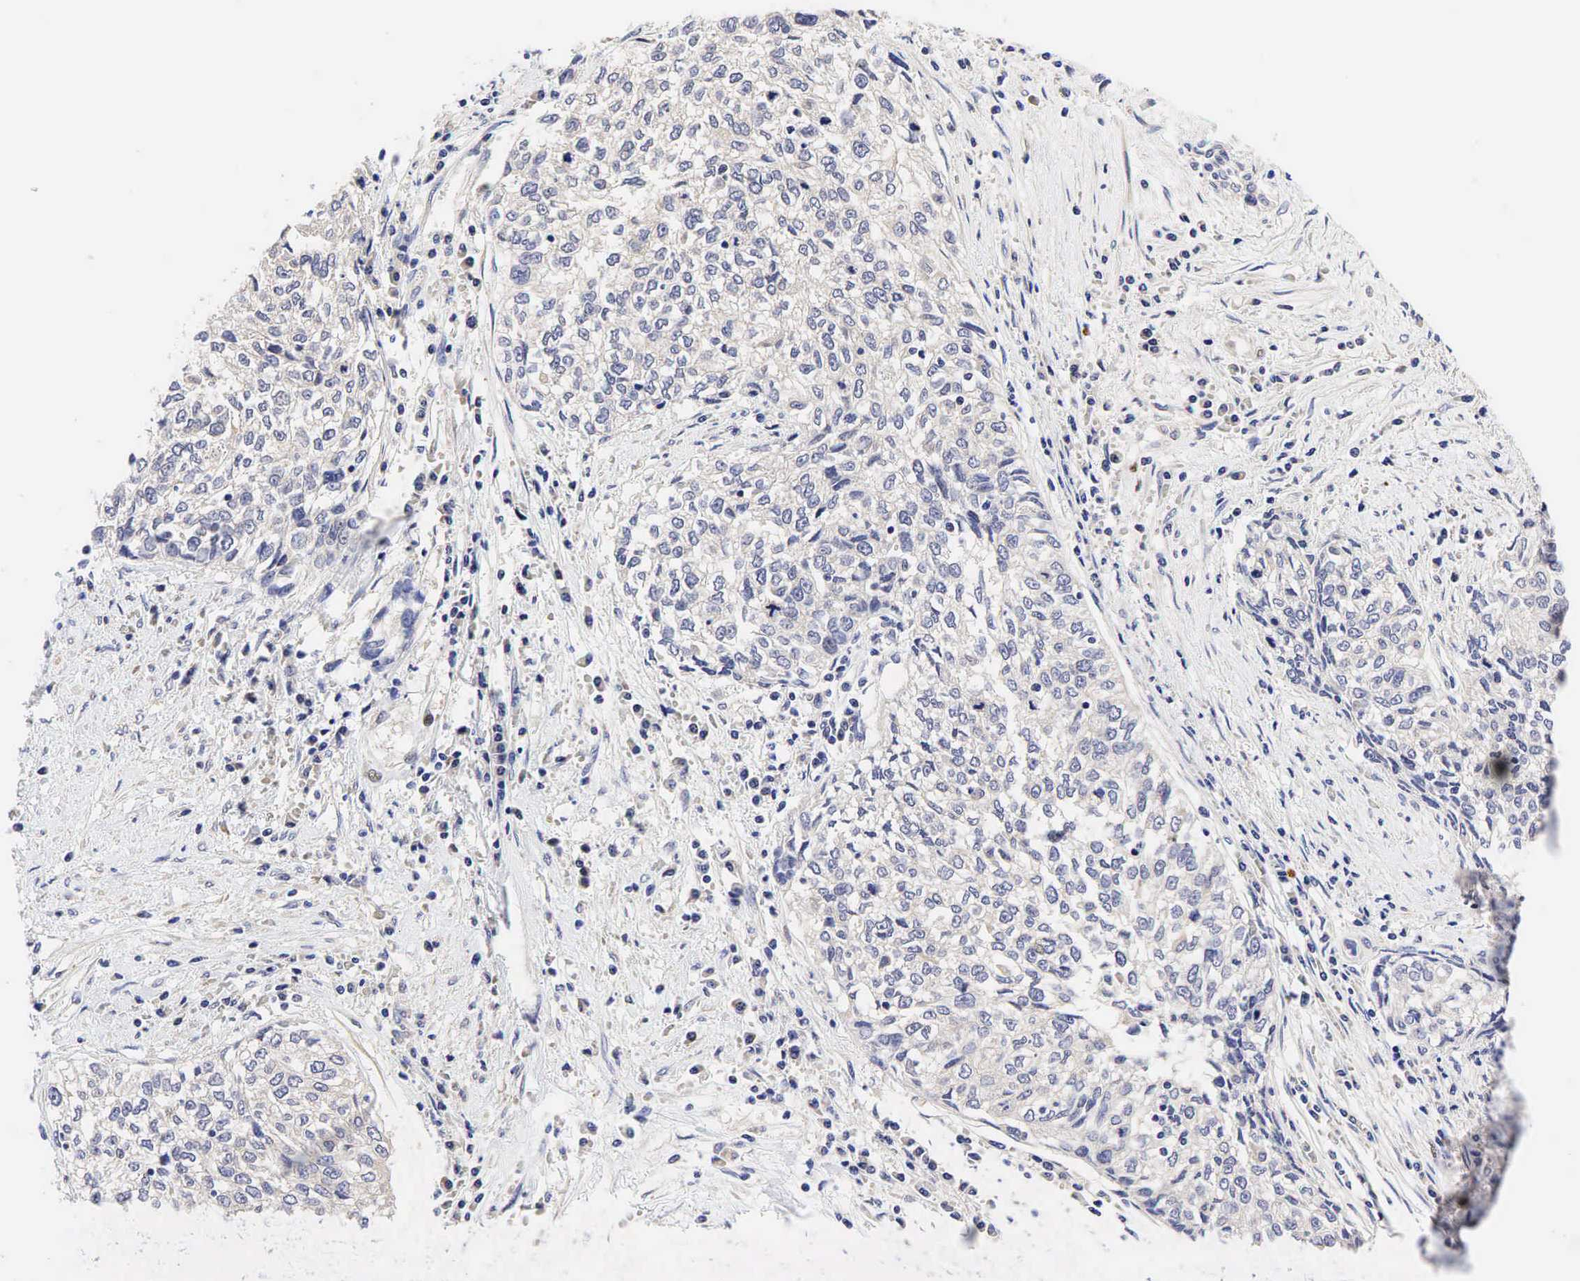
{"staining": {"intensity": "negative", "quantity": "none", "location": "none"}, "tissue": "cervical cancer", "cell_type": "Tumor cells", "image_type": "cancer", "snomed": [{"axis": "morphology", "description": "Squamous cell carcinoma, NOS"}, {"axis": "topography", "description": "Cervix"}], "caption": "This is an immunohistochemistry (IHC) photomicrograph of cervical squamous cell carcinoma. There is no staining in tumor cells.", "gene": "CCND1", "patient": {"sex": "female", "age": 57}}